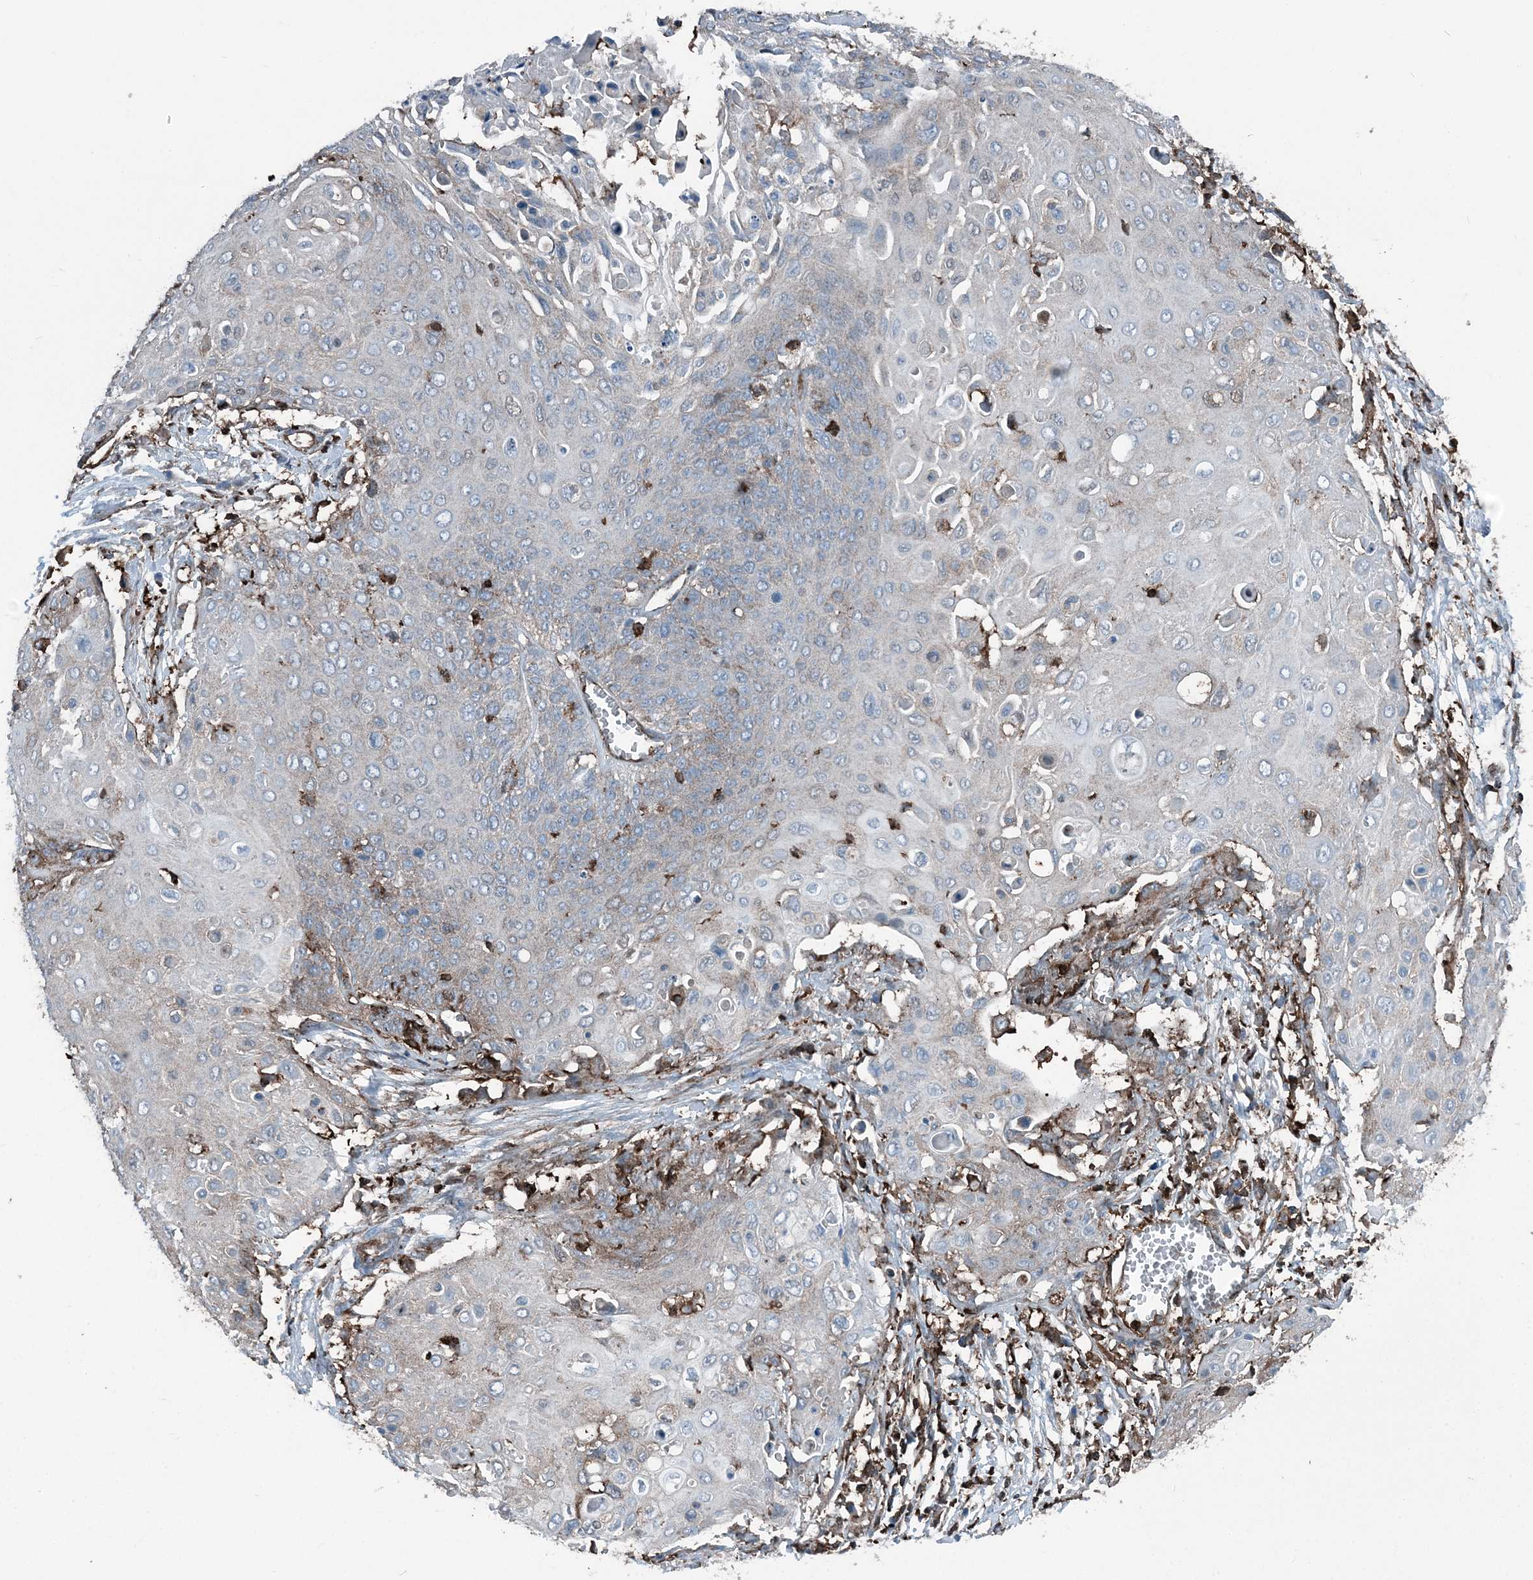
{"staining": {"intensity": "moderate", "quantity": "<25%", "location": "cytoplasmic/membranous"}, "tissue": "cervical cancer", "cell_type": "Tumor cells", "image_type": "cancer", "snomed": [{"axis": "morphology", "description": "Squamous cell carcinoma, NOS"}, {"axis": "topography", "description": "Cervix"}], "caption": "Immunohistochemistry histopathology image of cervical cancer (squamous cell carcinoma) stained for a protein (brown), which demonstrates low levels of moderate cytoplasmic/membranous positivity in about <25% of tumor cells.", "gene": "CFL1", "patient": {"sex": "female", "age": 39}}